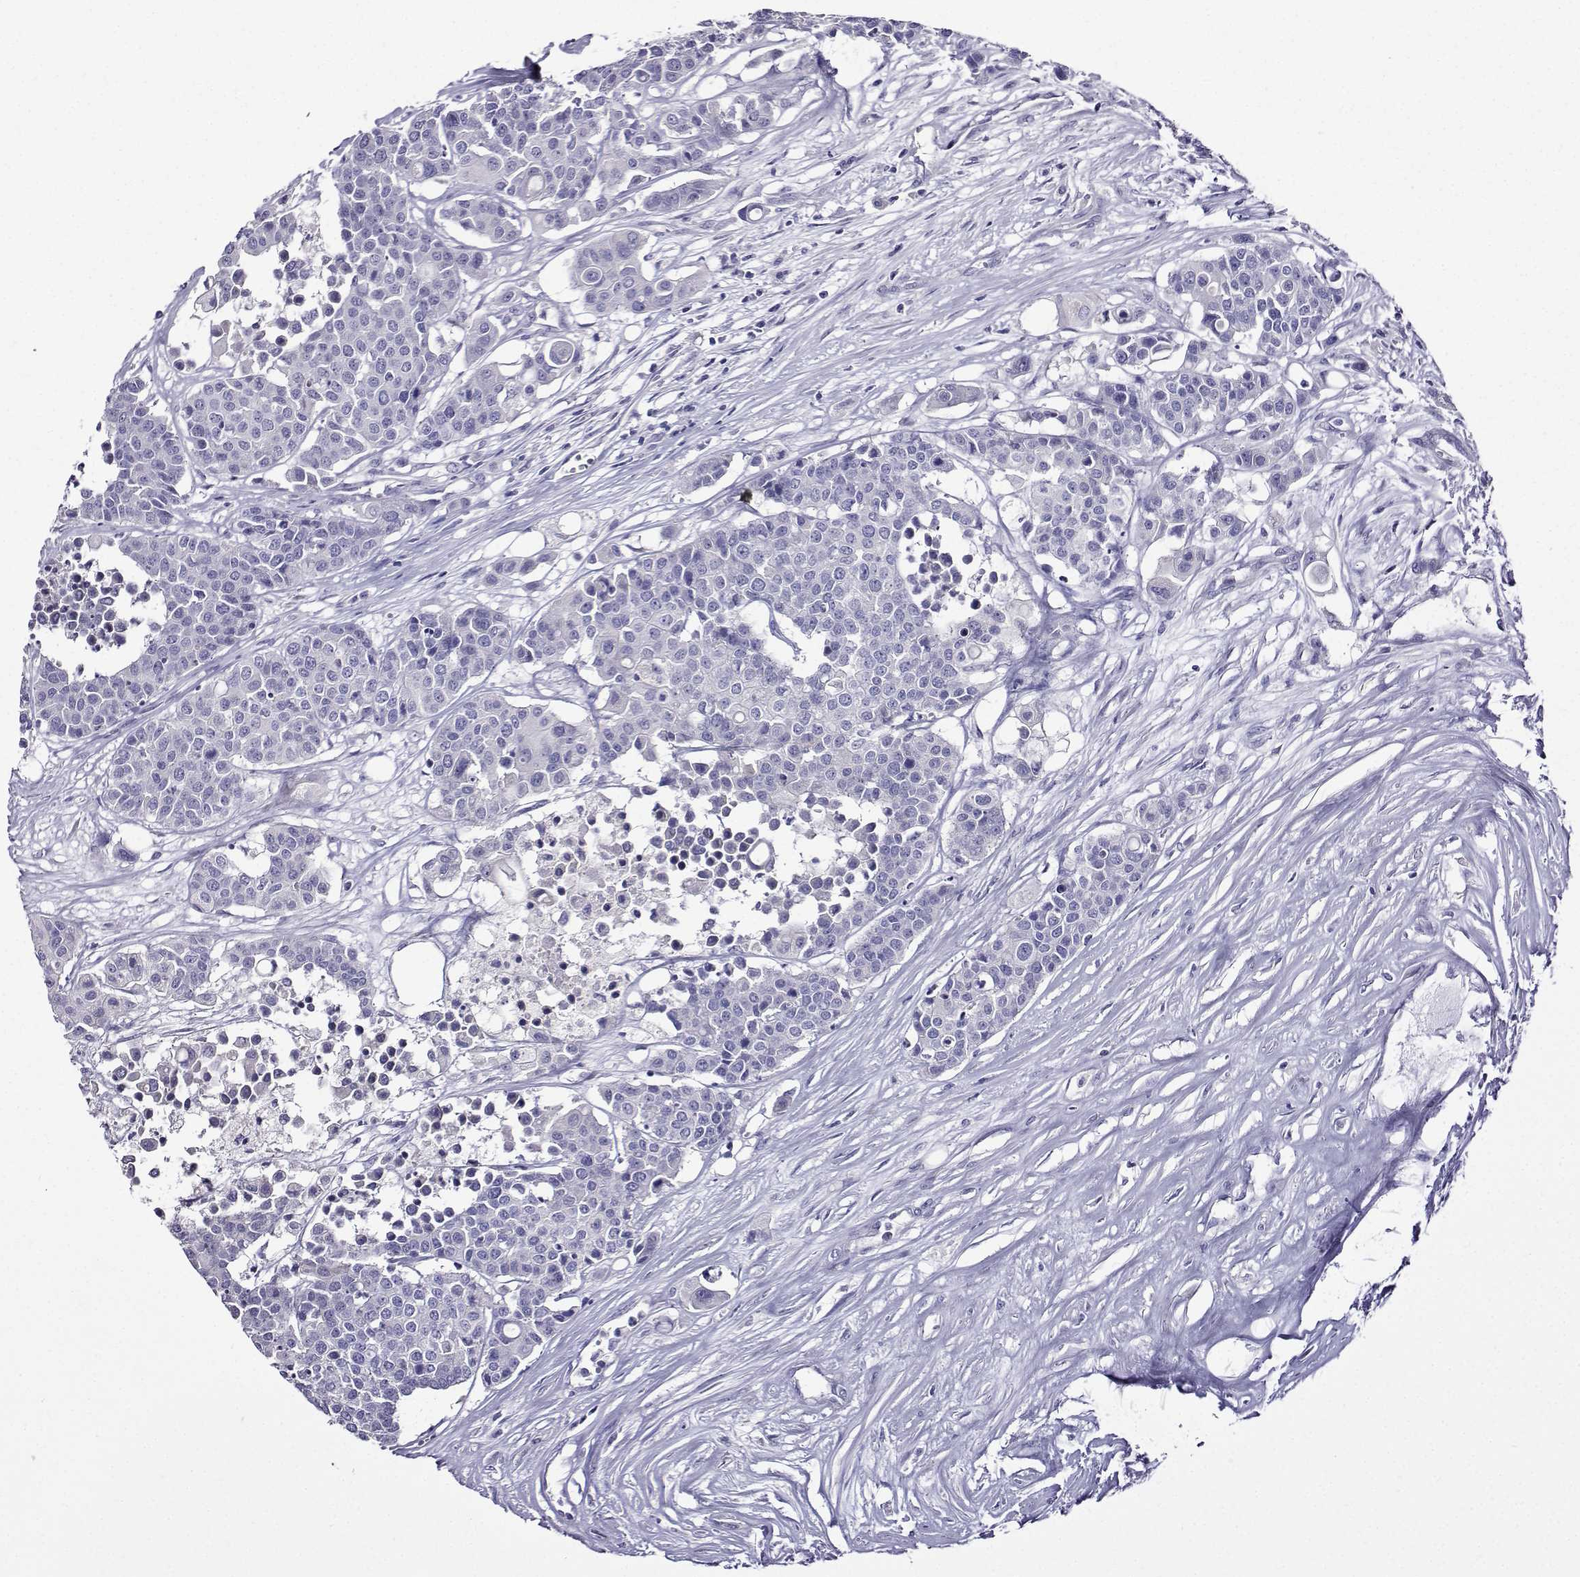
{"staining": {"intensity": "negative", "quantity": "none", "location": "none"}, "tissue": "carcinoid", "cell_type": "Tumor cells", "image_type": "cancer", "snomed": [{"axis": "morphology", "description": "Carcinoid, malignant, NOS"}, {"axis": "topography", "description": "Colon"}], "caption": "High power microscopy micrograph of an IHC micrograph of carcinoid, revealing no significant staining in tumor cells.", "gene": "TMEM266", "patient": {"sex": "male", "age": 81}}